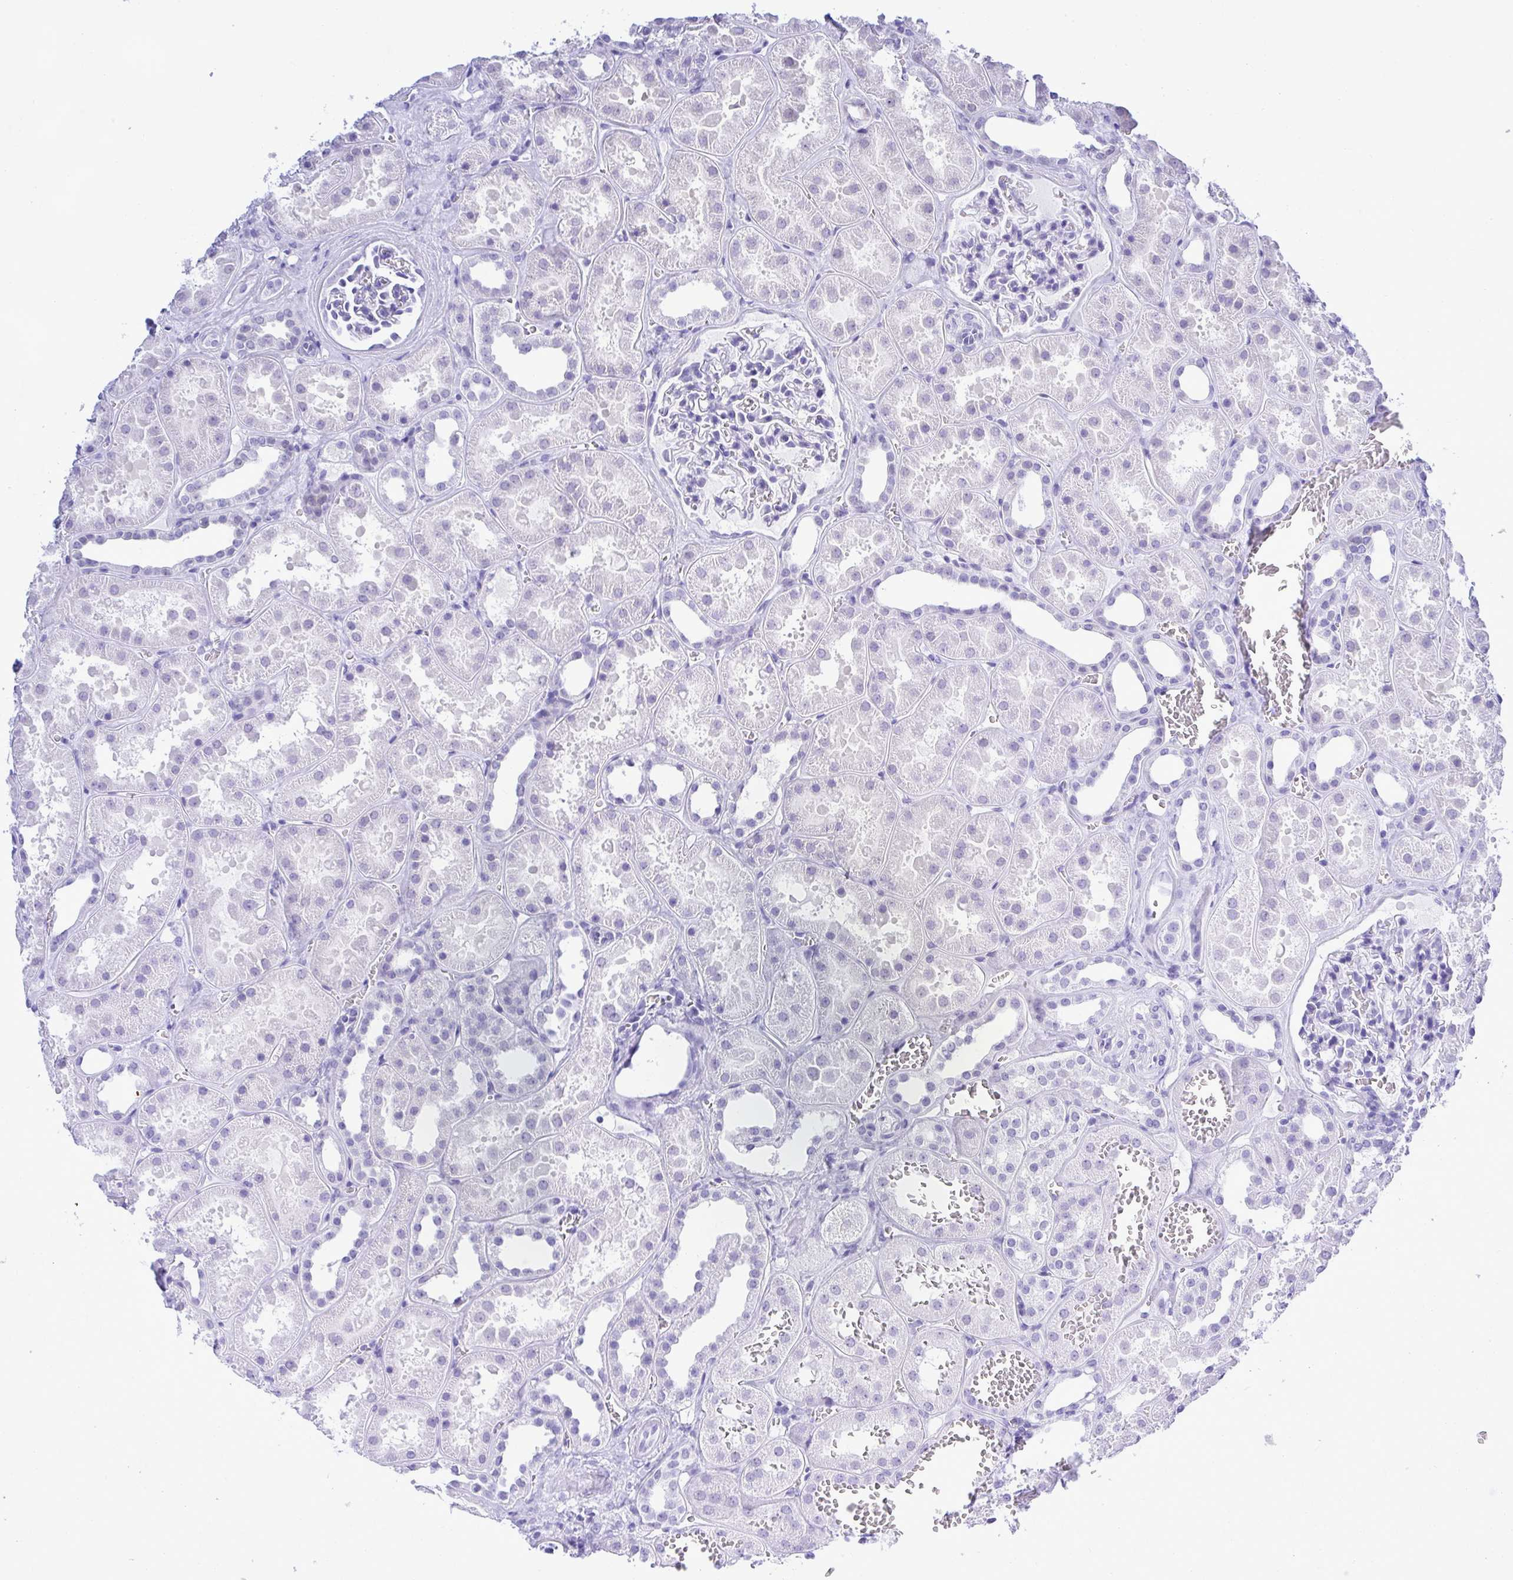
{"staining": {"intensity": "negative", "quantity": "none", "location": "none"}, "tissue": "kidney", "cell_type": "Cells in glomeruli", "image_type": "normal", "snomed": [{"axis": "morphology", "description": "Normal tissue, NOS"}, {"axis": "topography", "description": "Kidney"}], "caption": "IHC histopathology image of unremarkable kidney stained for a protein (brown), which displays no positivity in cells in glomeruli. (Immunohistochemistry (ihc), brightfield microscopy, high magnification).", "gene": "THOP1", "patient": {"sex": "female", "age": 41}}